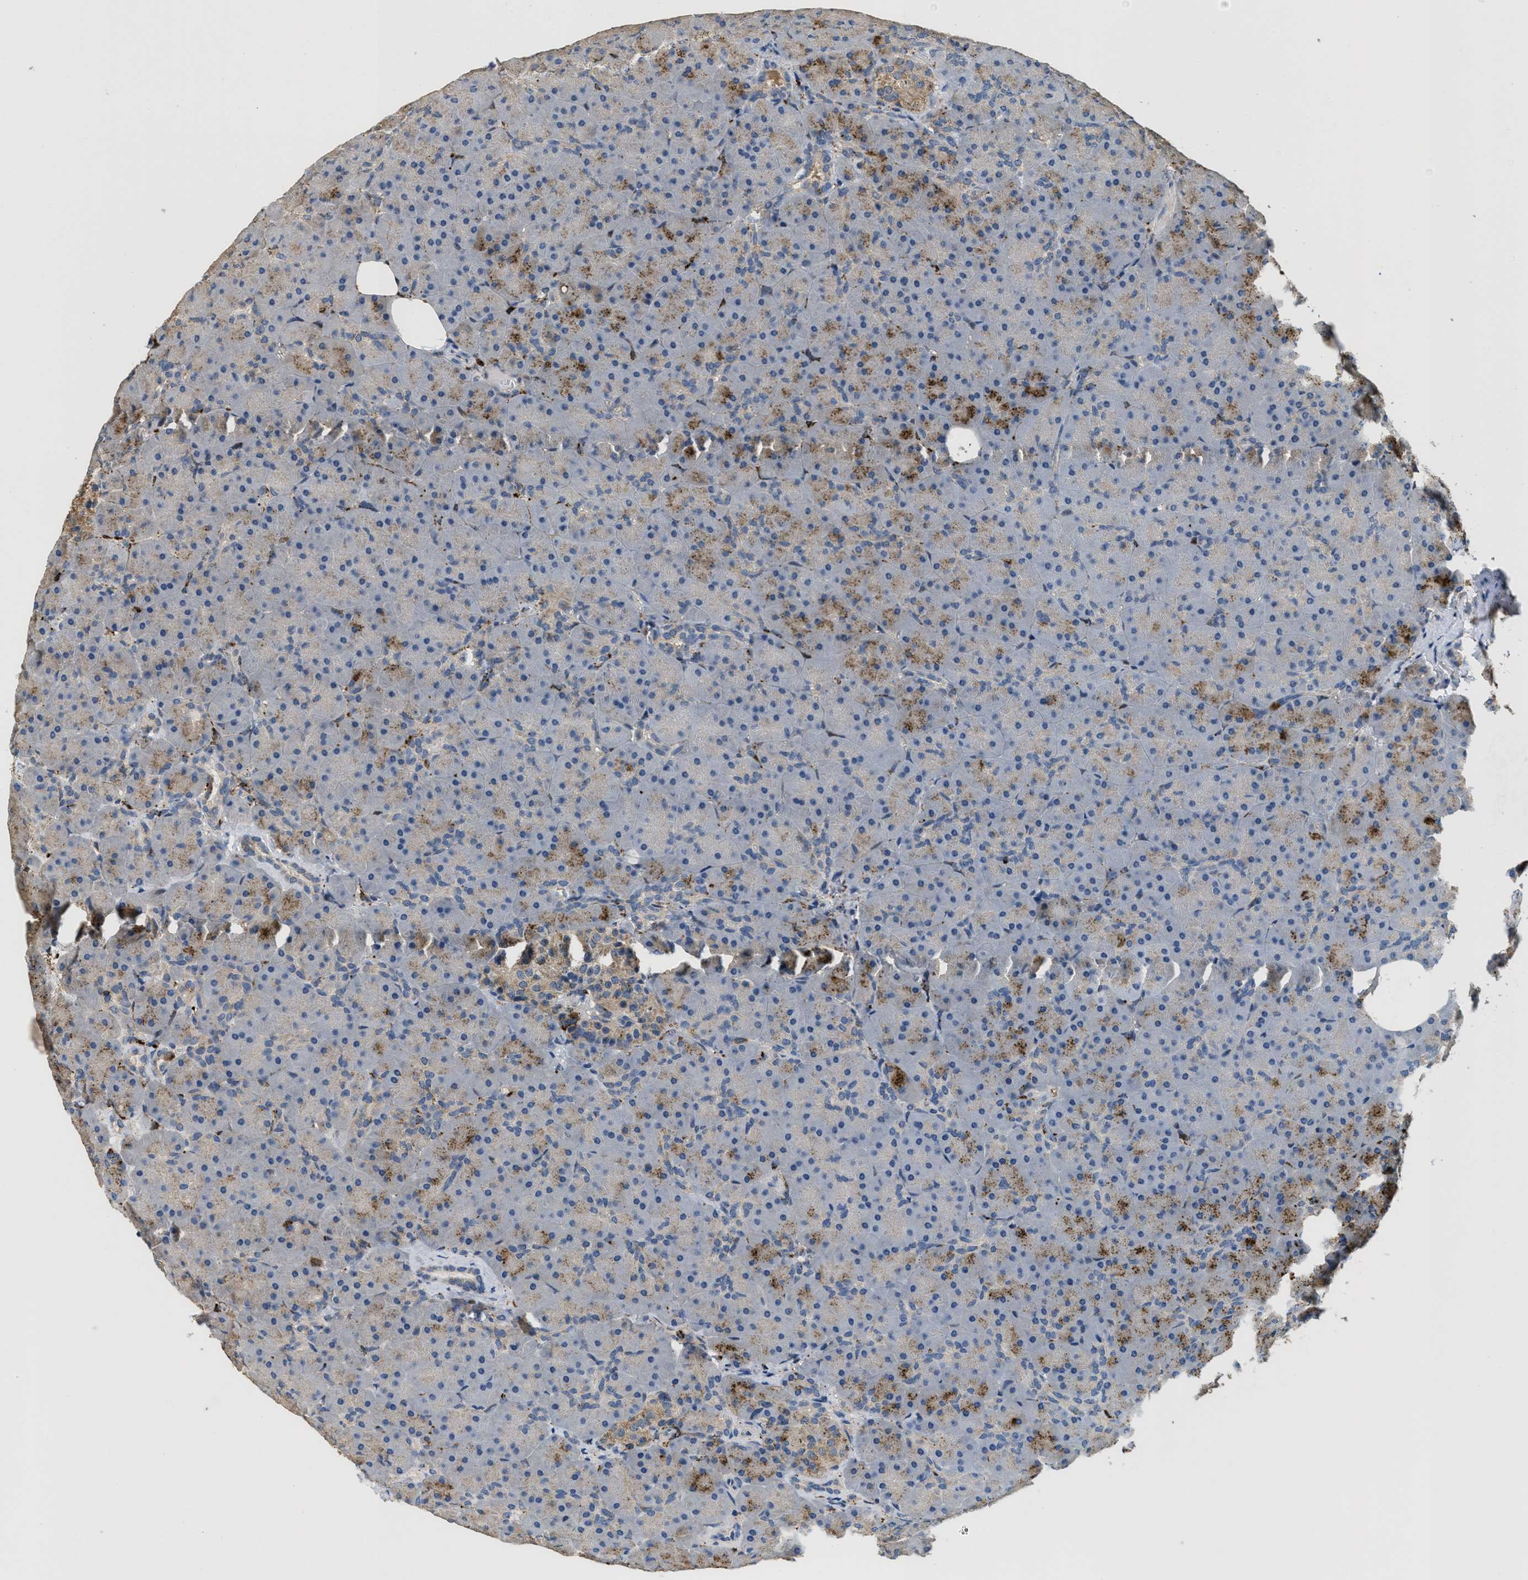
{"staining": {"intensity": "moderate", "quantity": "<25%", "location": "cytoplasmic/membranous"}, "tissue": "pancreas", "cell_type": "Exocrine glandular cells", "image_type": "normal", "snomed": [{"axis": "morphology", "description": "Normal tissue, NOS"}, {"axis": "topography", "description": "Pancreas"}], "caption": "Immunohistochemistry (IHC) (DAB) staining of benign human pancreas shows moderate cytoplasmic/membranous protein positivity in approximately <25% of exocrine glandular cells. (IHC, brightfield microscopy, high magnification).", "gene": "BMPR2", "patient": {"sex": "male", "age": 66}}